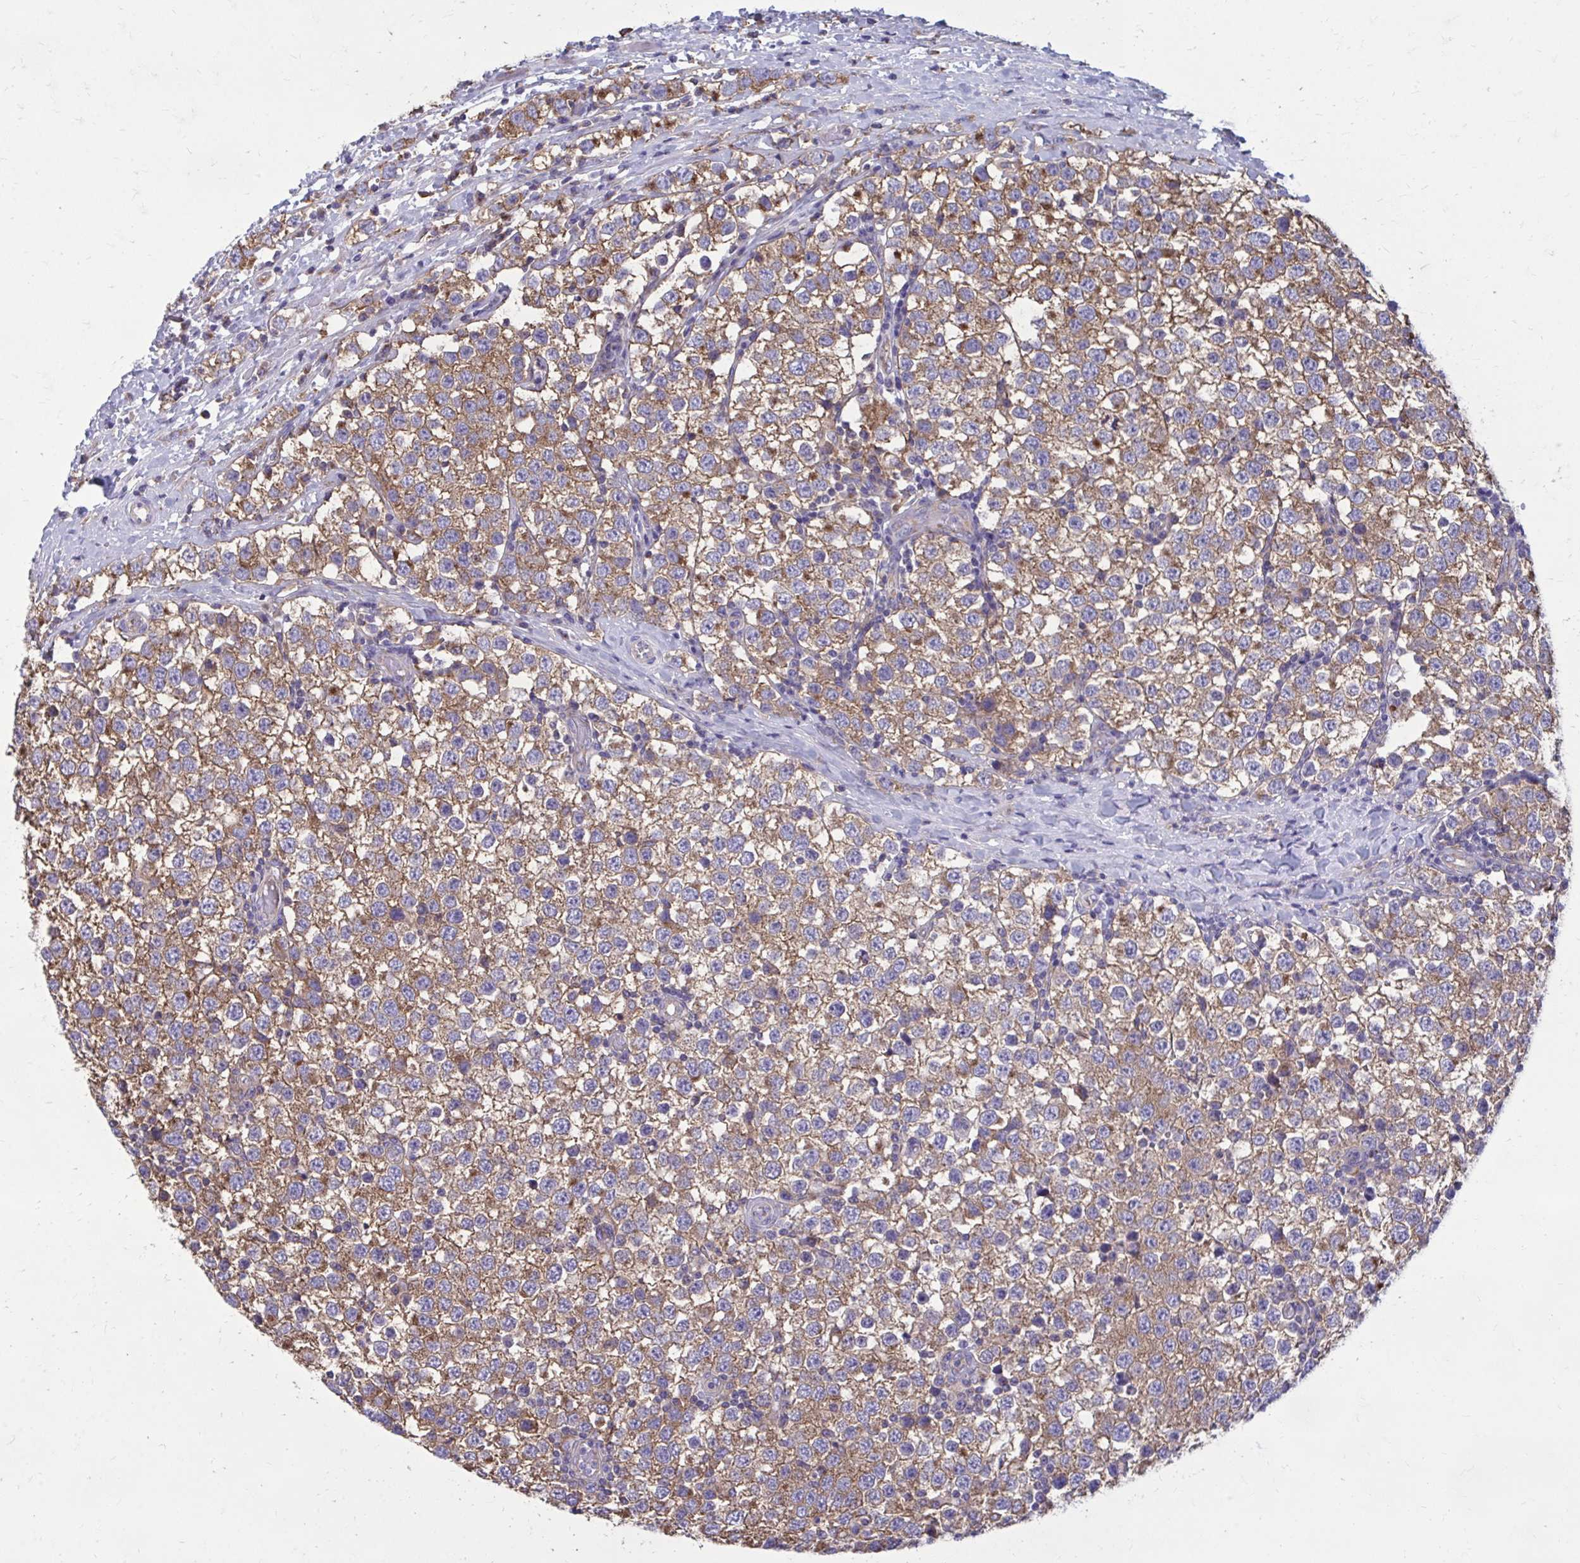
{"staining": {"intensity": "moderate", "quantity": ">75%", "location": "cytoplasmic/membranous"}, "tissue": "testis cancer", "cell_type": "Tumor cells", "image_type": "cancer", "snomed": [{"axis": "morphology", "description": "Seminoma, NOS"}, {"axis": "topography", "description": "Testis"}], "caption": "Testis cancer stained with immunohistochemistry exhibits moderate cytoplasmic/membranous staining in approximately >75% of tumor cells.", "gene": "CLTA", "patient": {"sex": "male", "age": 34}}